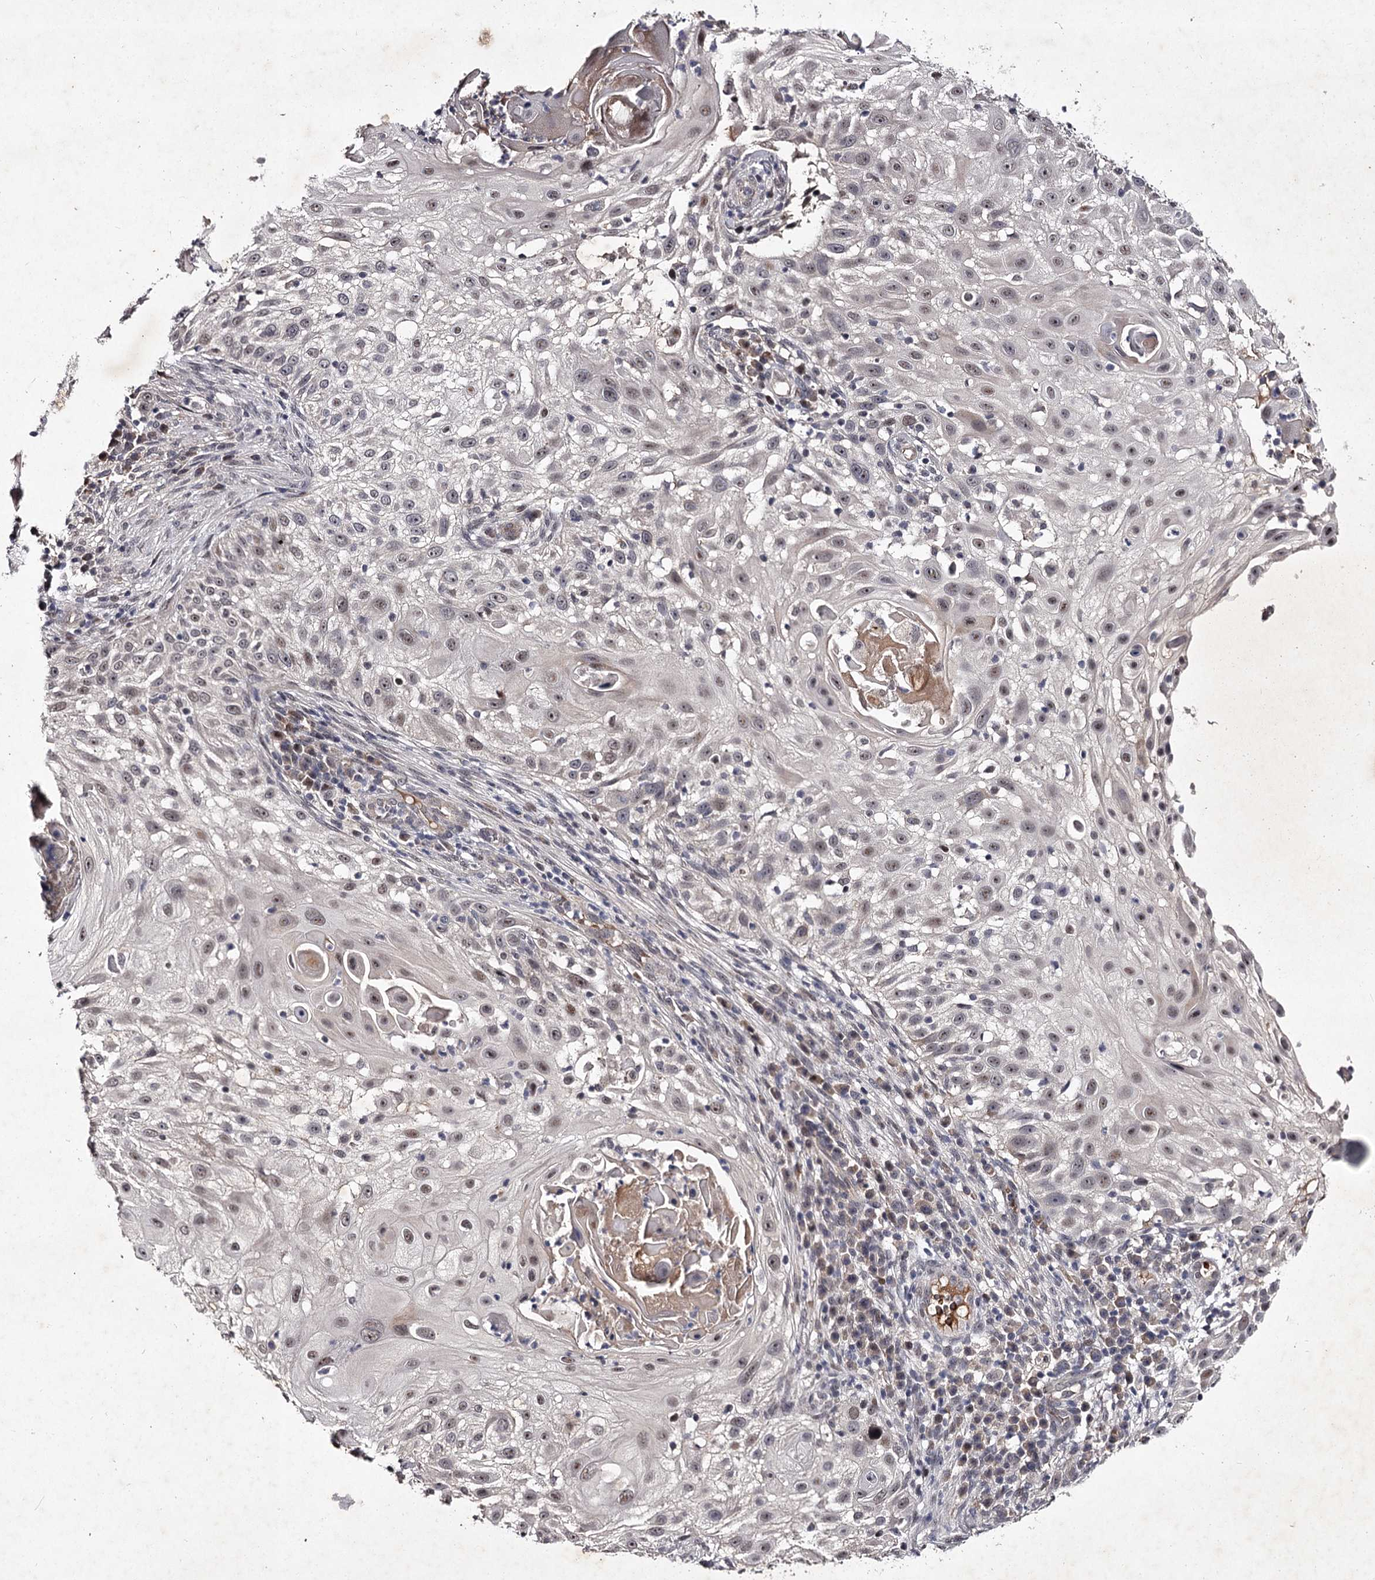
{"staining": {"intensity": "weak", "quantity": "<25%", "location": "nuclear"}, "tissue": "skin cancer", "cell_type": "Tumor cells", "image_type": "cancer", "snomed": [{"axis": "morphology", "description": "Squamous cell carcinoma, NOS"}, {"axis": "topography", "description": "Skin"}], "caption": "The micrograph exhibits no significant expression in tumor cells of skin cancer.", "gene": "RNF44", "patient": {"sex": "female", "age": 44}}